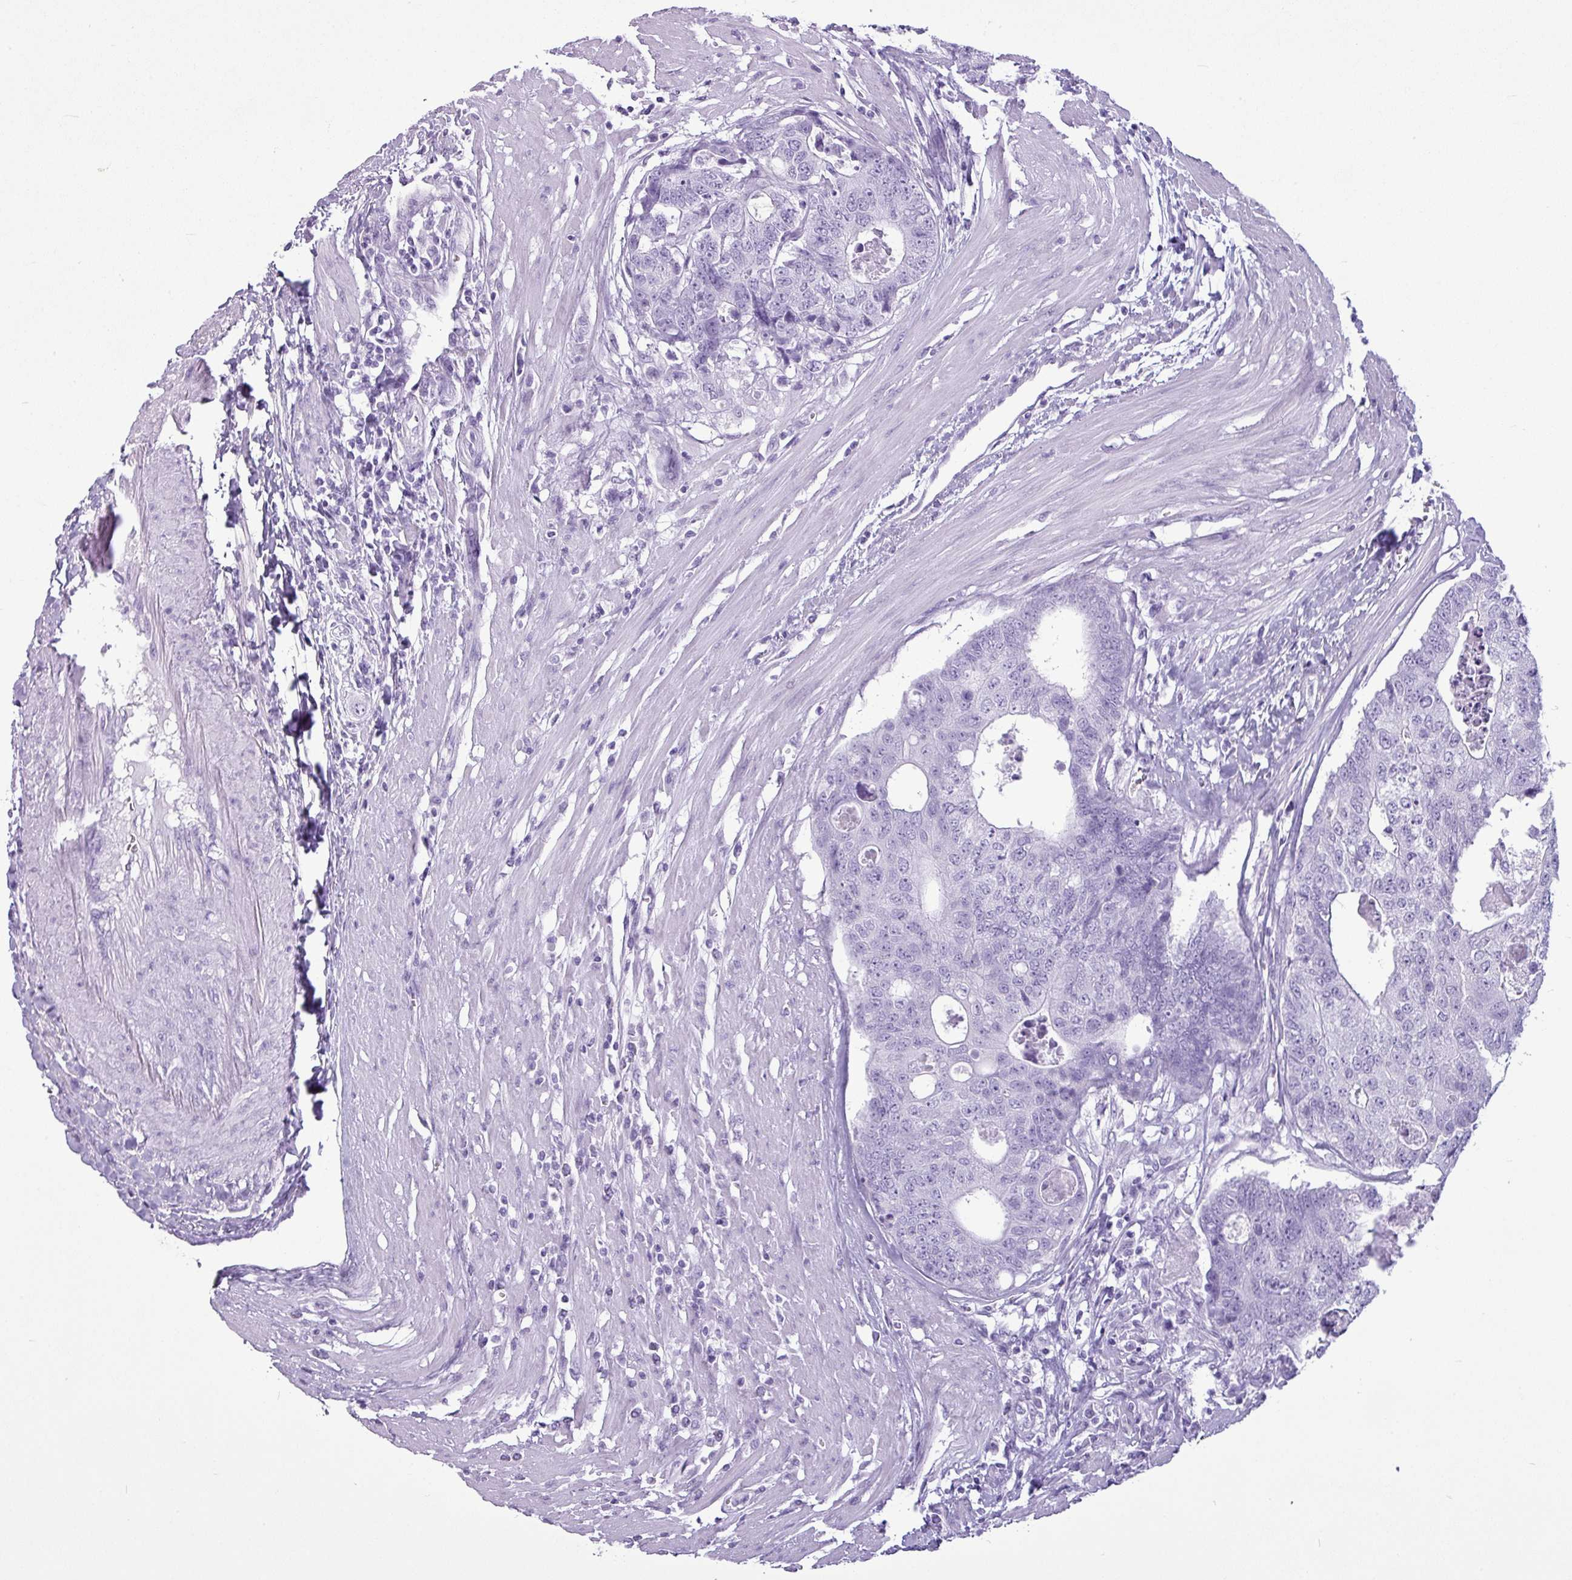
{"staining": {"intensity": "negative", "quantity": "none", "location": "none"}, "tissue": "colorectal cancer", "cell_type": "Tumor cells", "image_type": "cancer", "snomed": [{"axis": "morphology", "description": "Adenocarcinoma, NOS"}, {"axis": "topography", "description": "Colon"}], "caption": "Immunohistochemistry (IHC) image of neoplastic tissue: human colorectal cancer stained with DAB reveals no significant protein expression in tumor cells. Nuclei are stained in blue.", "gene": "AMY1B", "patient": {"sex": "female", "age": 67}}